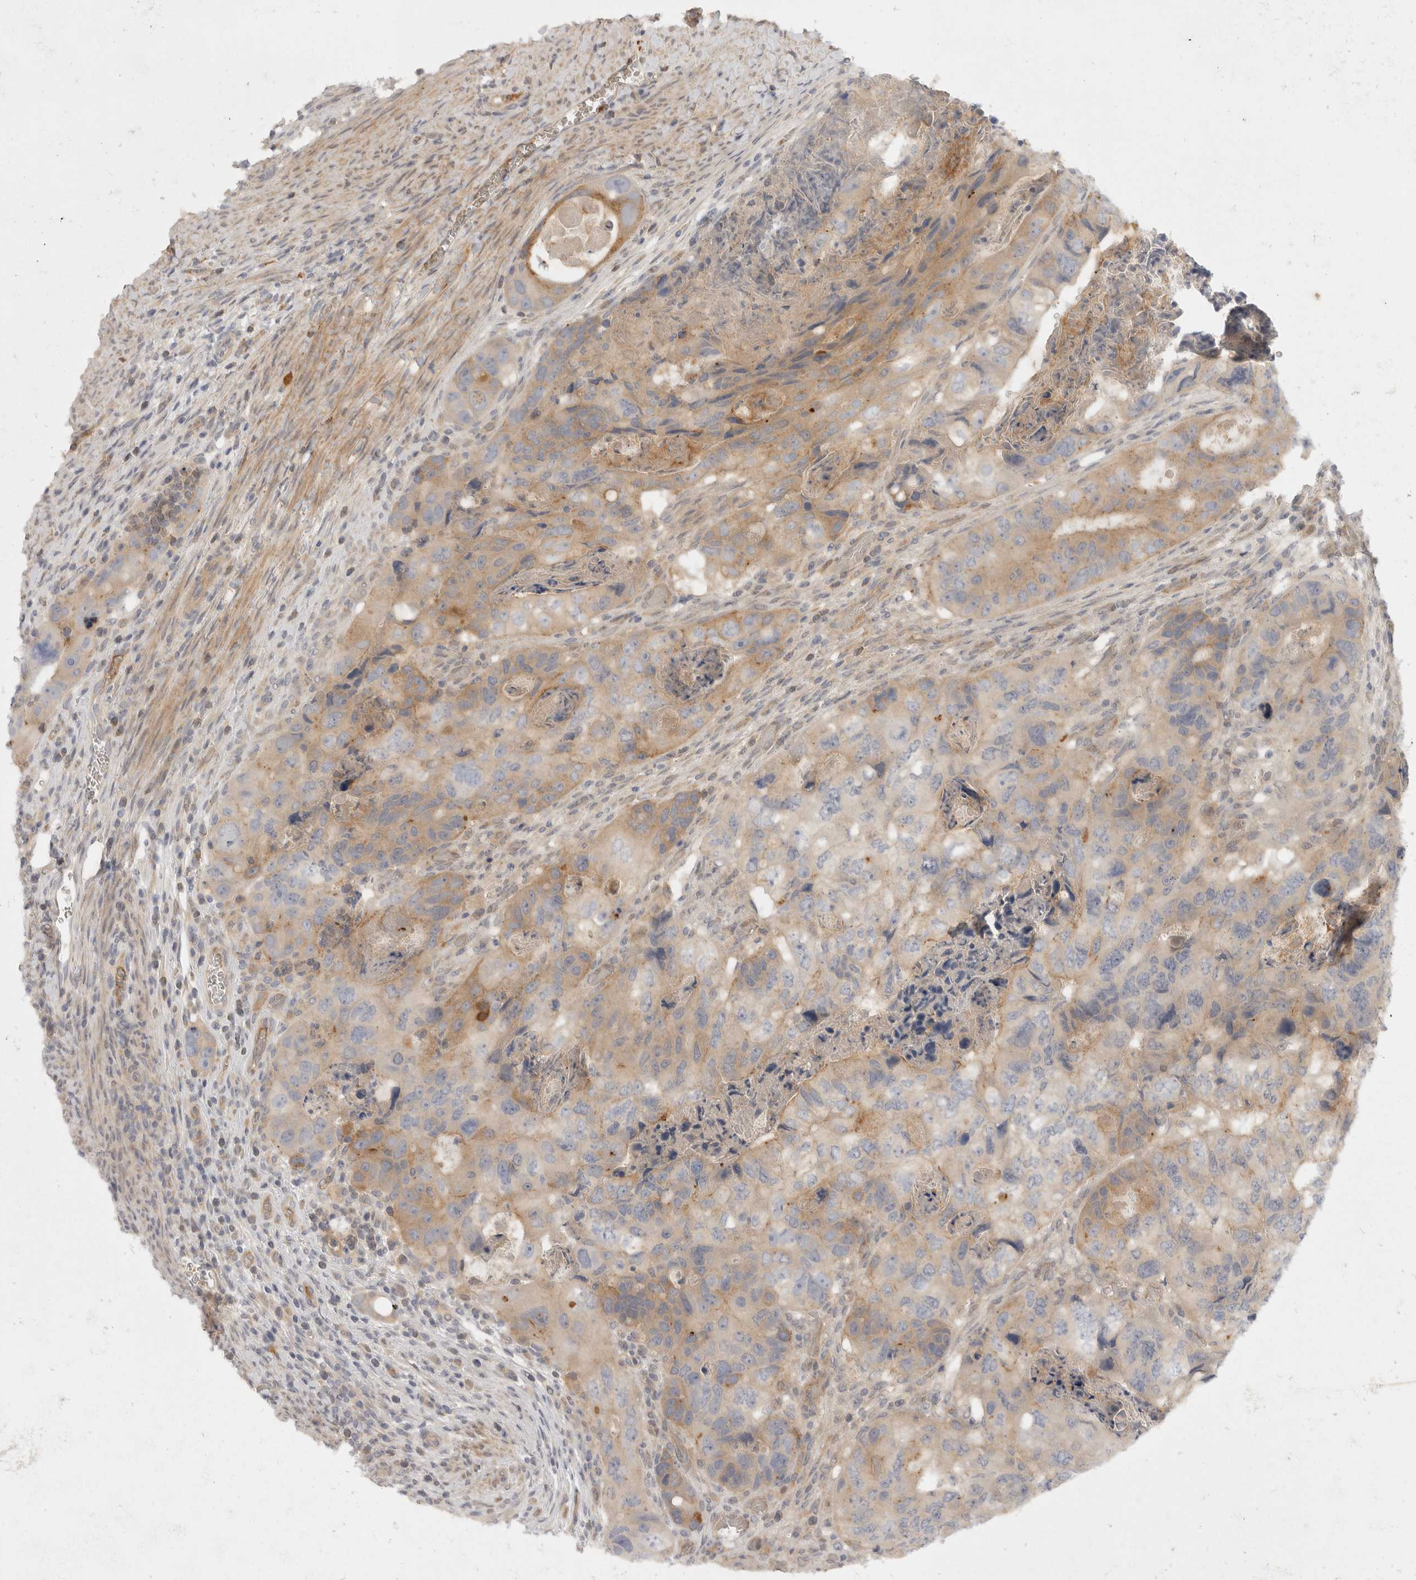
{"staining": {"intensity": "moderate", "quantity": "25%-75%", "location": "cytoplasmic/membranous"}, "tissue": "colorectal cancer", "cell_type": "Tumor cells", "image_type": "cancer", "snomed": [{"axis": "morphology", "description": "Adenocarcinoma, NOS"}, {"axis": "topography", "description": "Rectum"}], "caption": "Approximately 25%-75% of tumor cells in colorectal adenocarcinoma show moderate cytoplasmic/membranous protein positivity as visualized by brown immunohistochemical staining.", "gene": "TOM1L2", "patient": {"sex": "male", "age": 59}}